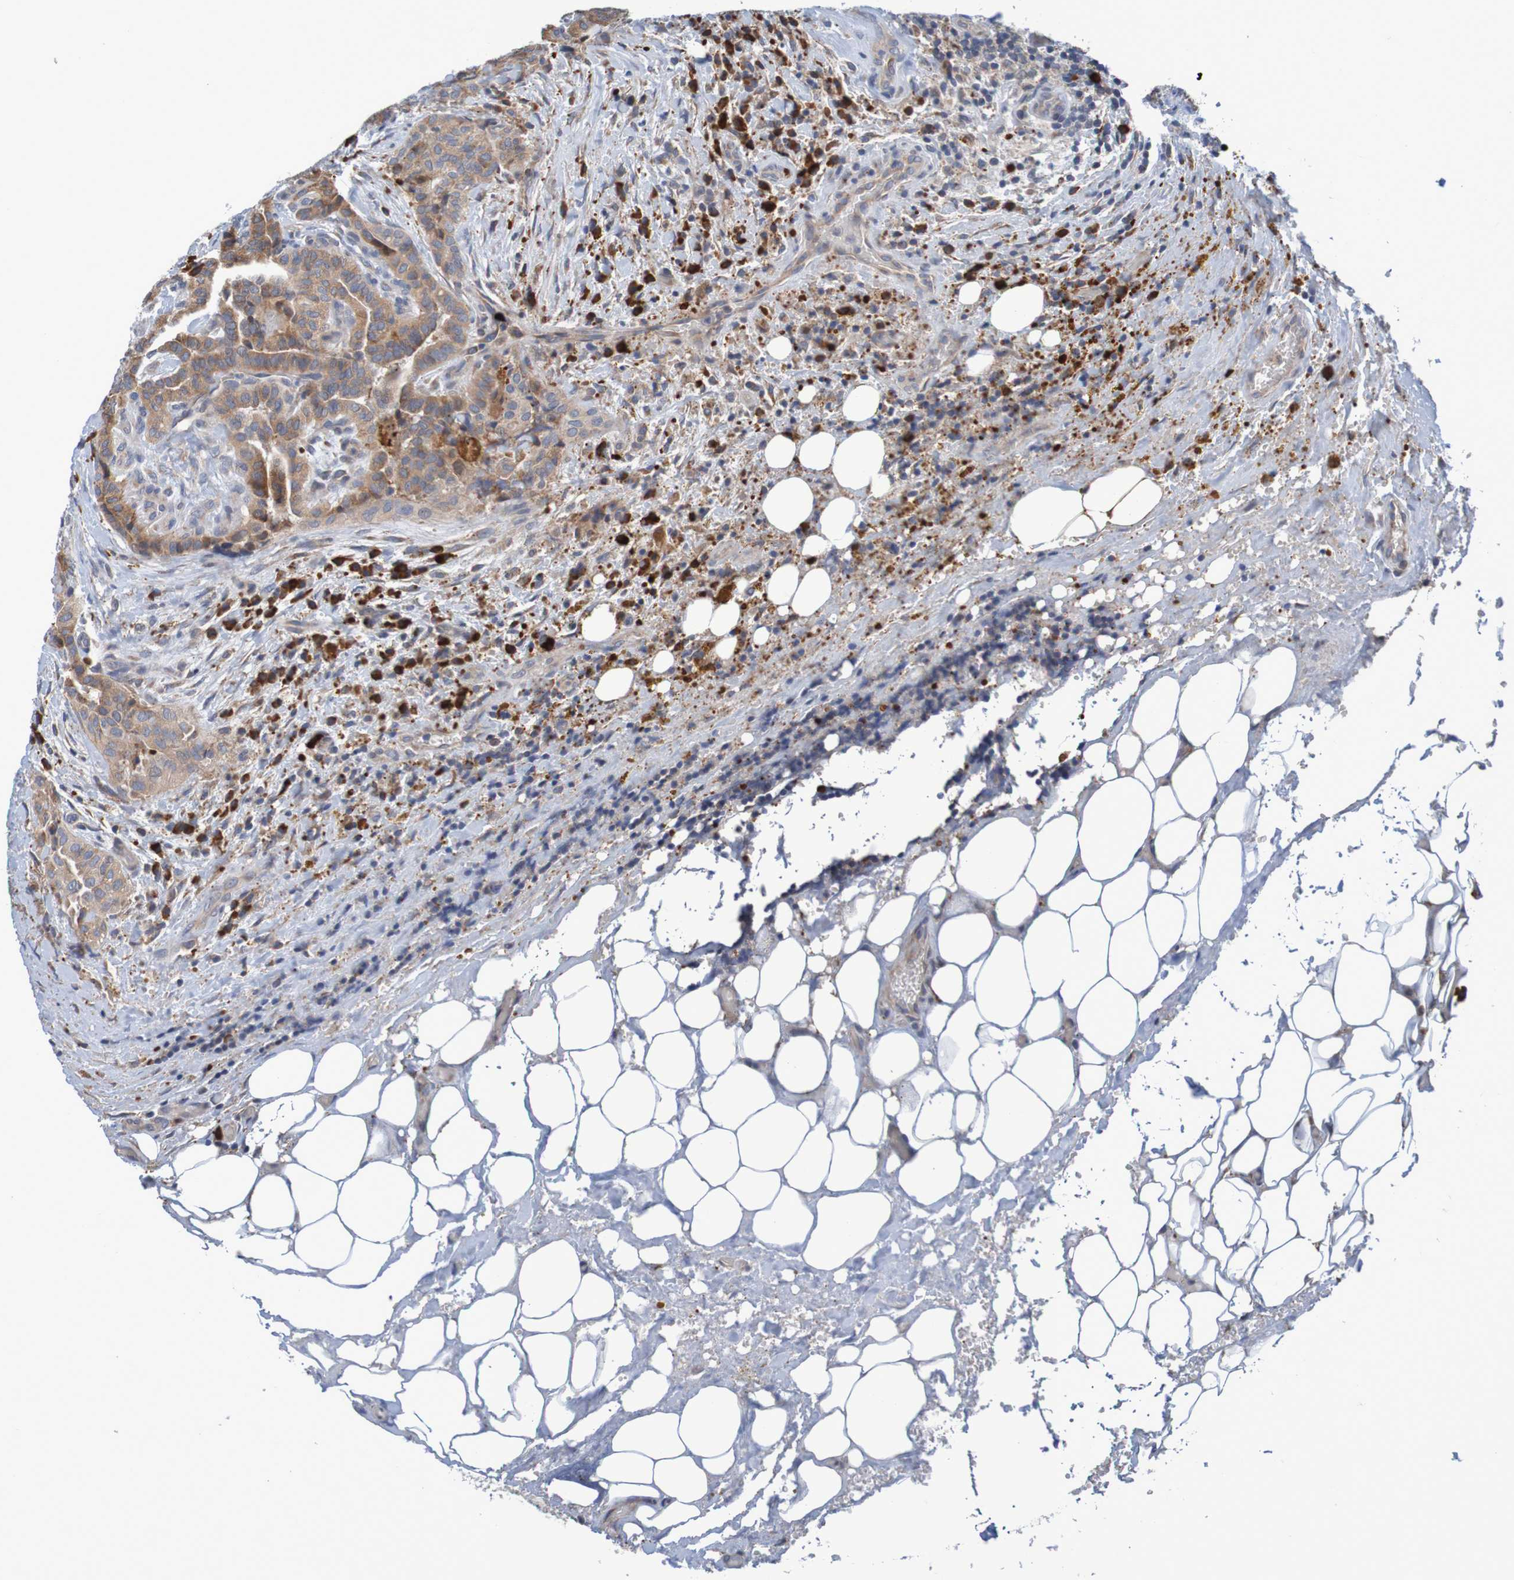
{"staining": {"intensity": "weak", "quantity": ">75%", "location": "cytoplasmic/membranous"}, "tissue": "thyroid cancer", "cell_type": "Tumor cells", "image_type": "cancer", "snomed": [{"axis": "morphology", "description": "Papillary adenocarcinoma, NOS"}, {"axis": "topography", "description": "Thyroid gland"}], "caption": "IHC of thyroid cancer displays low levels of weak cytoplasmic/membranous staining in approximately >75% of tumor cells.", "gene": "CLDN18", "patient": {"sex": "male", "age": 77}}